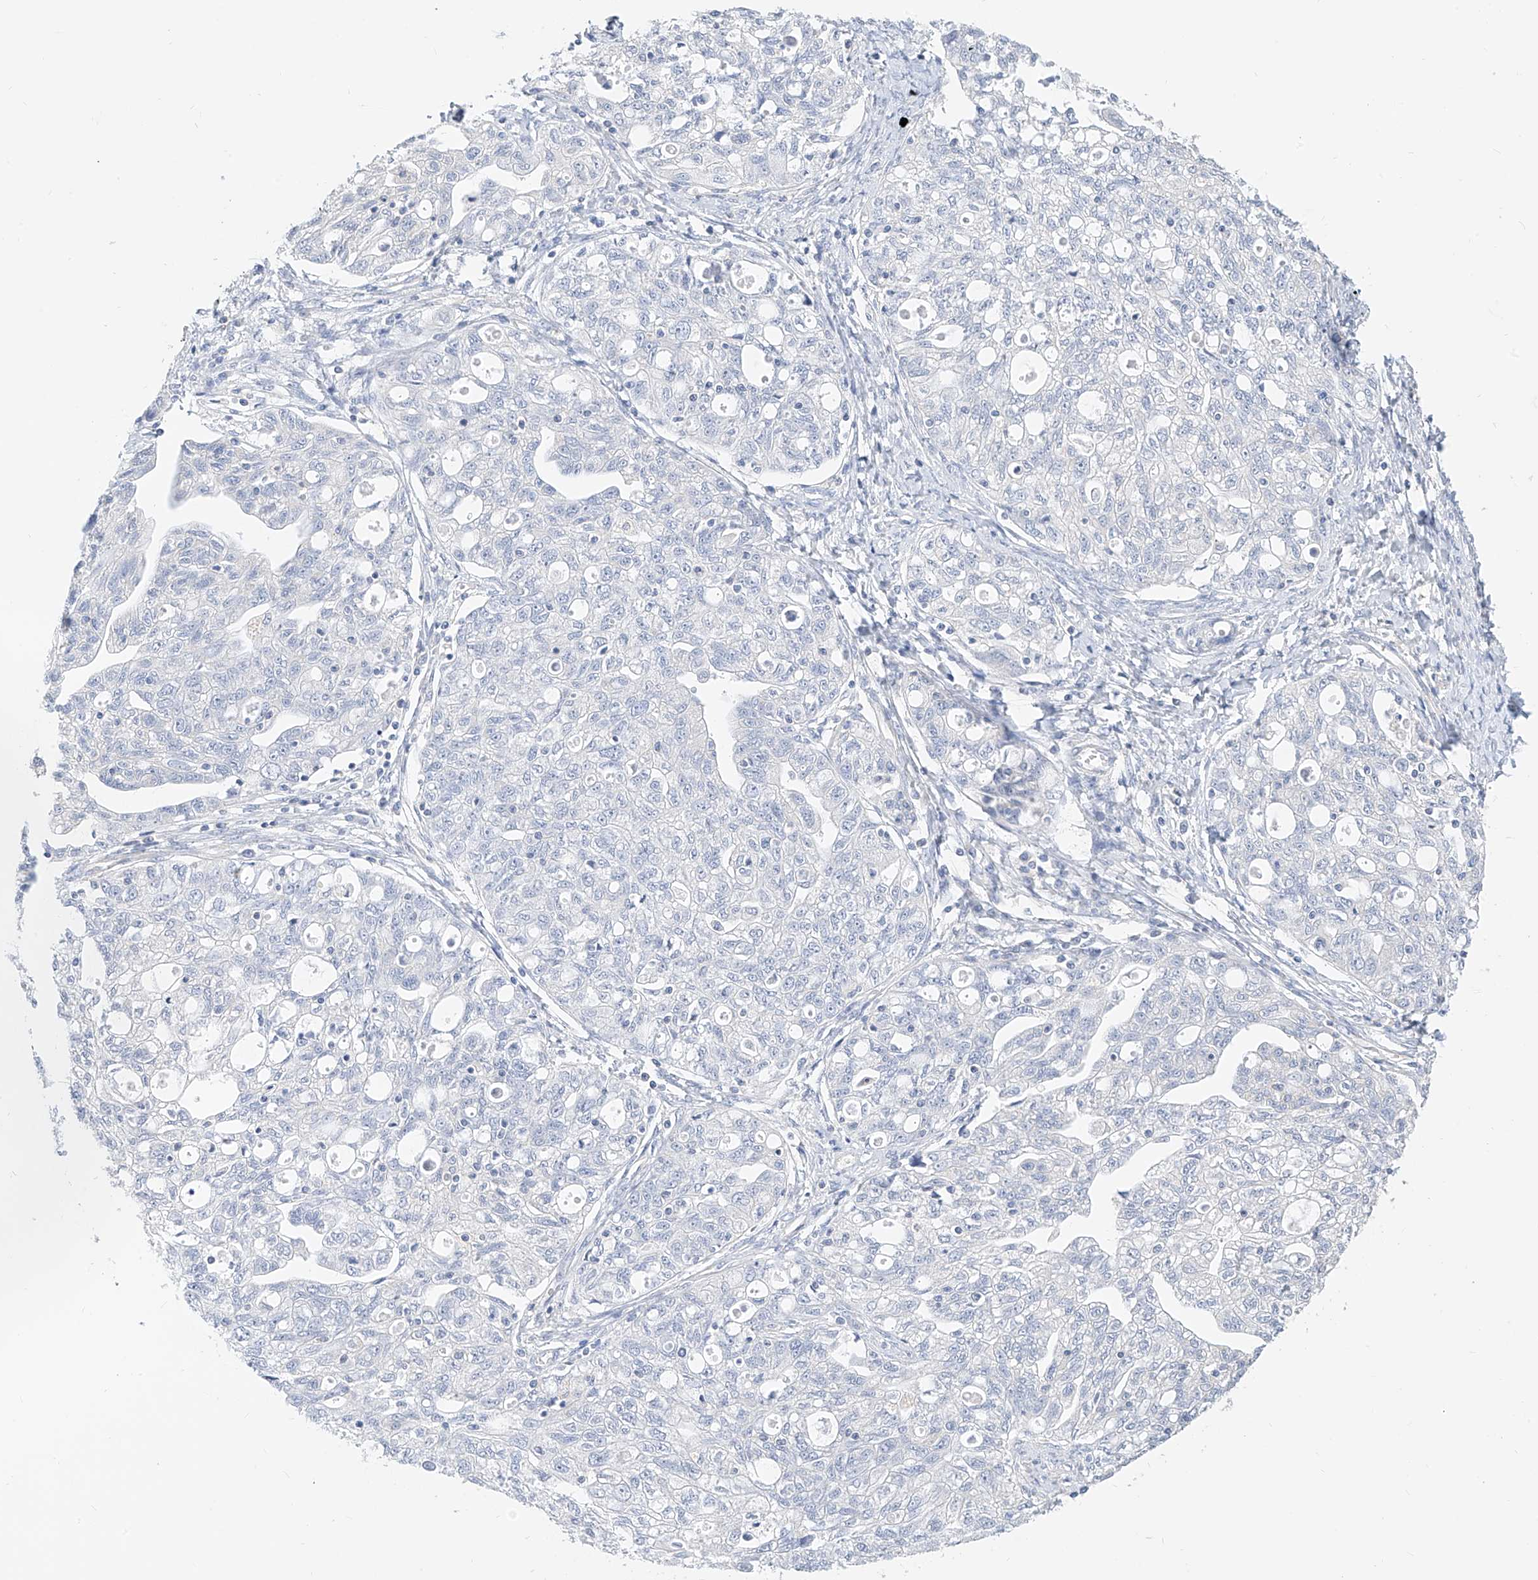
{"staining": {"intensity": "negative", "quantity": "none", "location": "none"}, "tissue": "ovarian cancer", "cell_type": "Tumor cells", "image_type": "cancer", "snomed": [{"axis": "morphology", "description": "Carcinoma, NOS"}, {"axis": "morphology", "description": "Cystadenocarcinoma, serous, NOS"}, {"axis": "topography", "description": "Ovary"}], "caption": "Protein analysis of ovarian cancer (carcinoma) shows no significant staining in tumor cells.", "gene": "ZZEF1", "patient": {"sex": "female", "age": 69}}